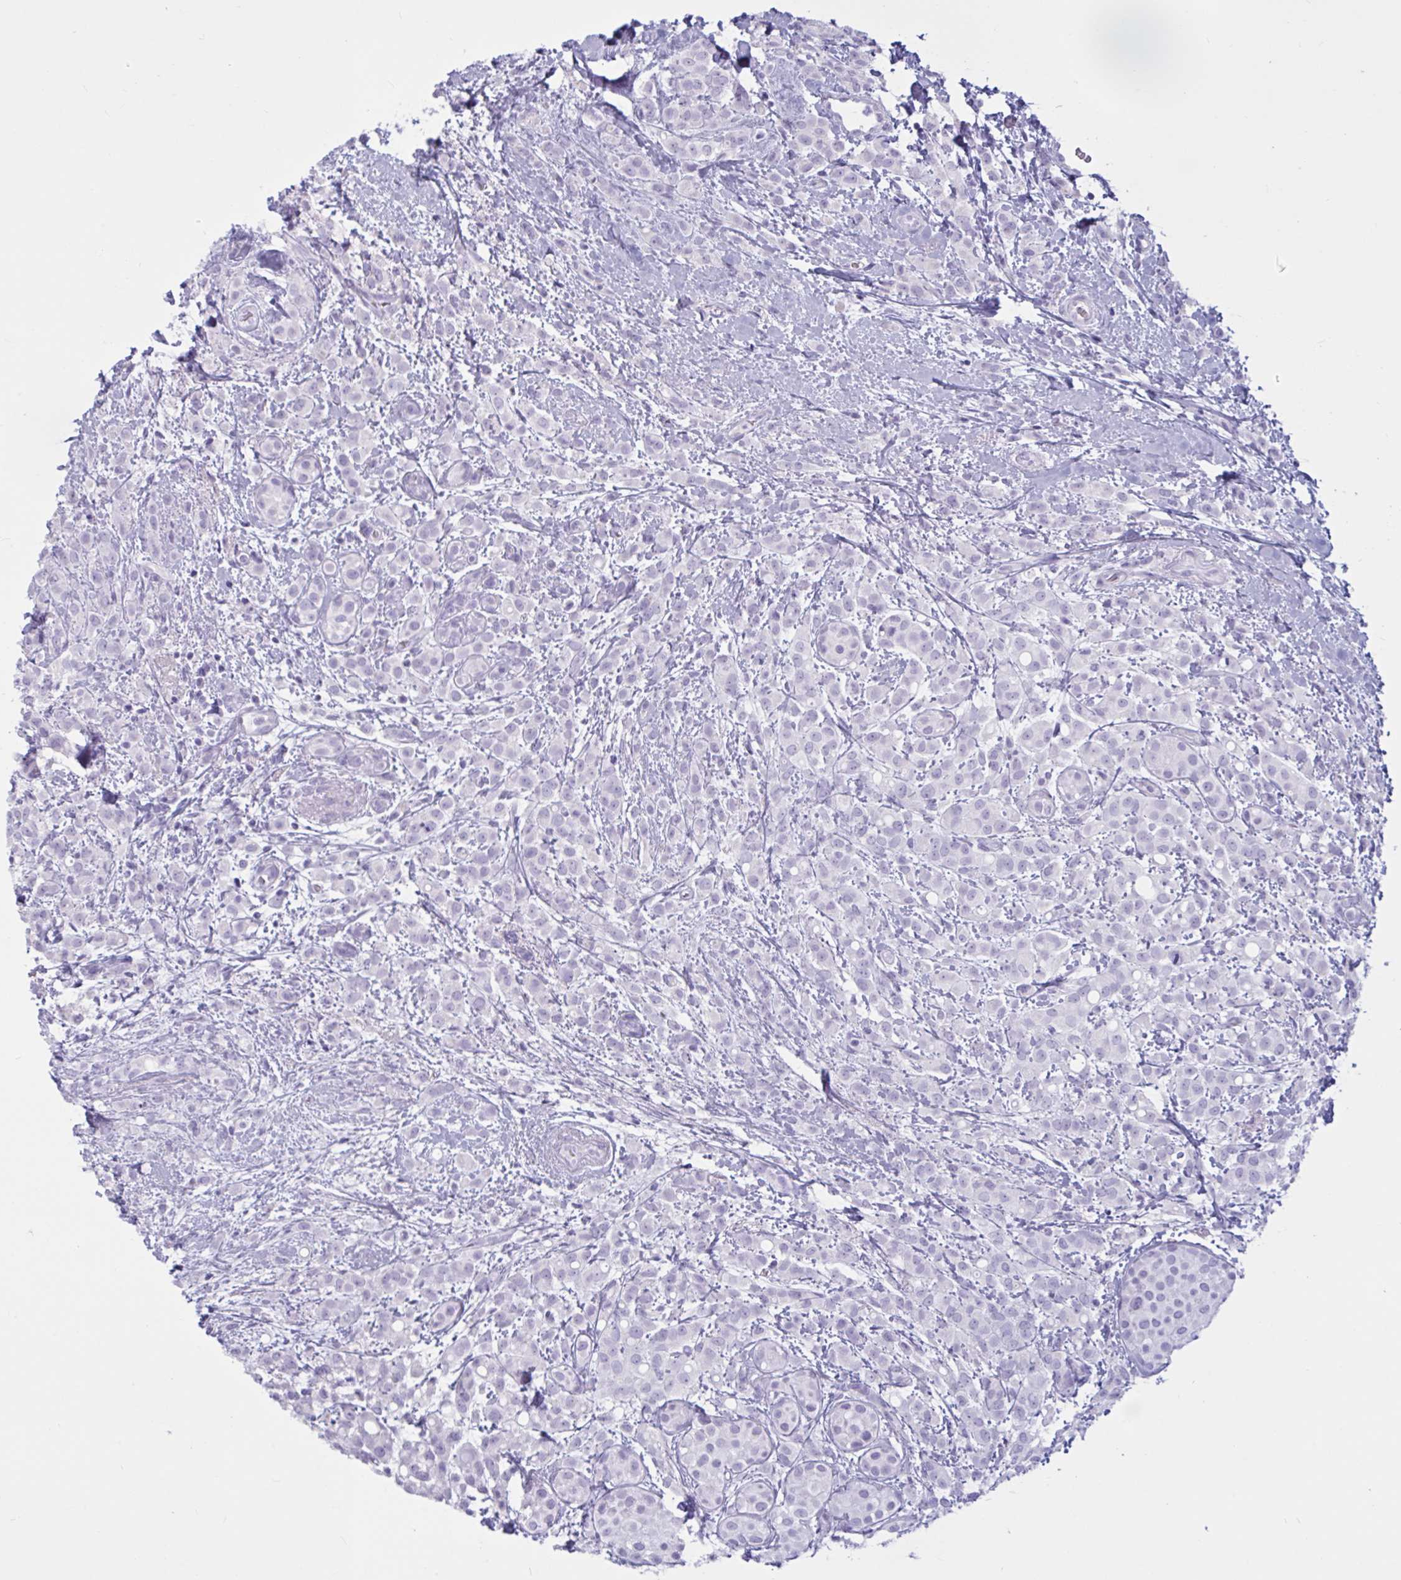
{"staining": {"intensity": "negative", "quantity": "none", "location": "none"}, "tissue": "breast cancer", "cell_type": "Tumor cells", "image_type": "cancer", "snomed": [{"axis": "morphology", "description": "Lobular carcinoma"}, {"axis": "topography", "description": "Breast"}], "caption": "An immunohistochemistry (IHC) micrograph of breast lobular carcinoma is shown. There is no staining in tumor cells of breast lobular carcinoma.", "gene": "BBS10", "patient": {"sex": "female", "age": 68}}